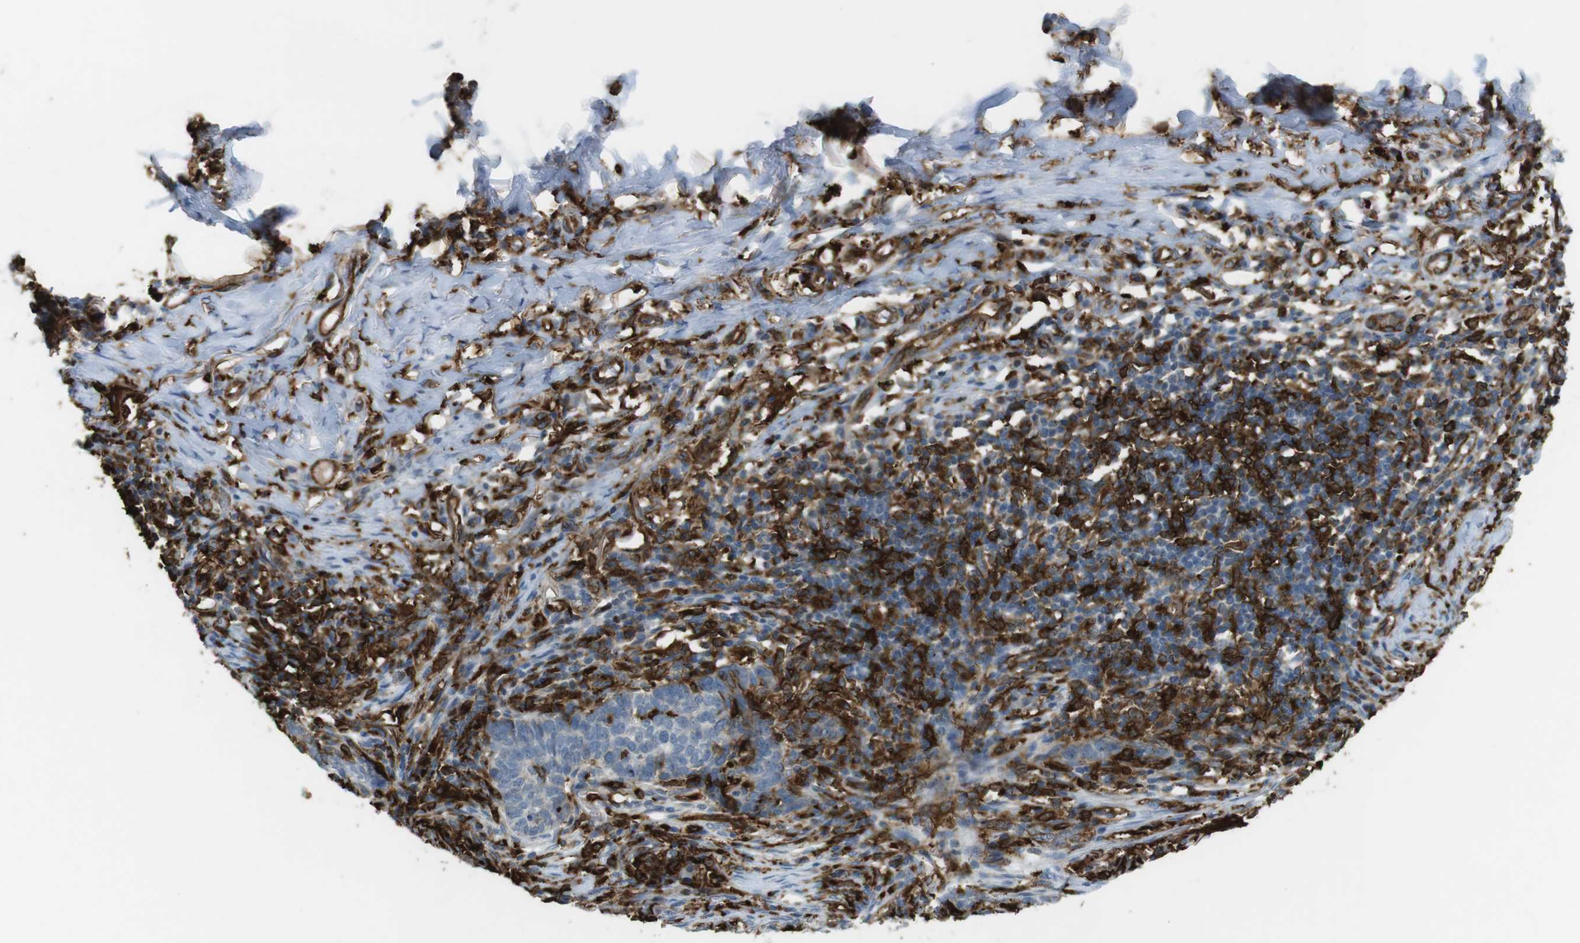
{"staining": {"intensity": "negative", "quantity": "none", "location": "none"}, "tissue": "skin cancer", "cell_type": "Tumor cells", "image_type": "cancer", "snomed": [{"axis": "morphology", "description": "Basal cell carcinoma"}, {"axis": "topography", "description": "Skin"}], "caption": "This is a photomicrograph of IHC staining of skin cancer, which shows no expression in tumor cells.", "gene": "HLA-DRA", "patient": {"sex": "male", "age": 85}}